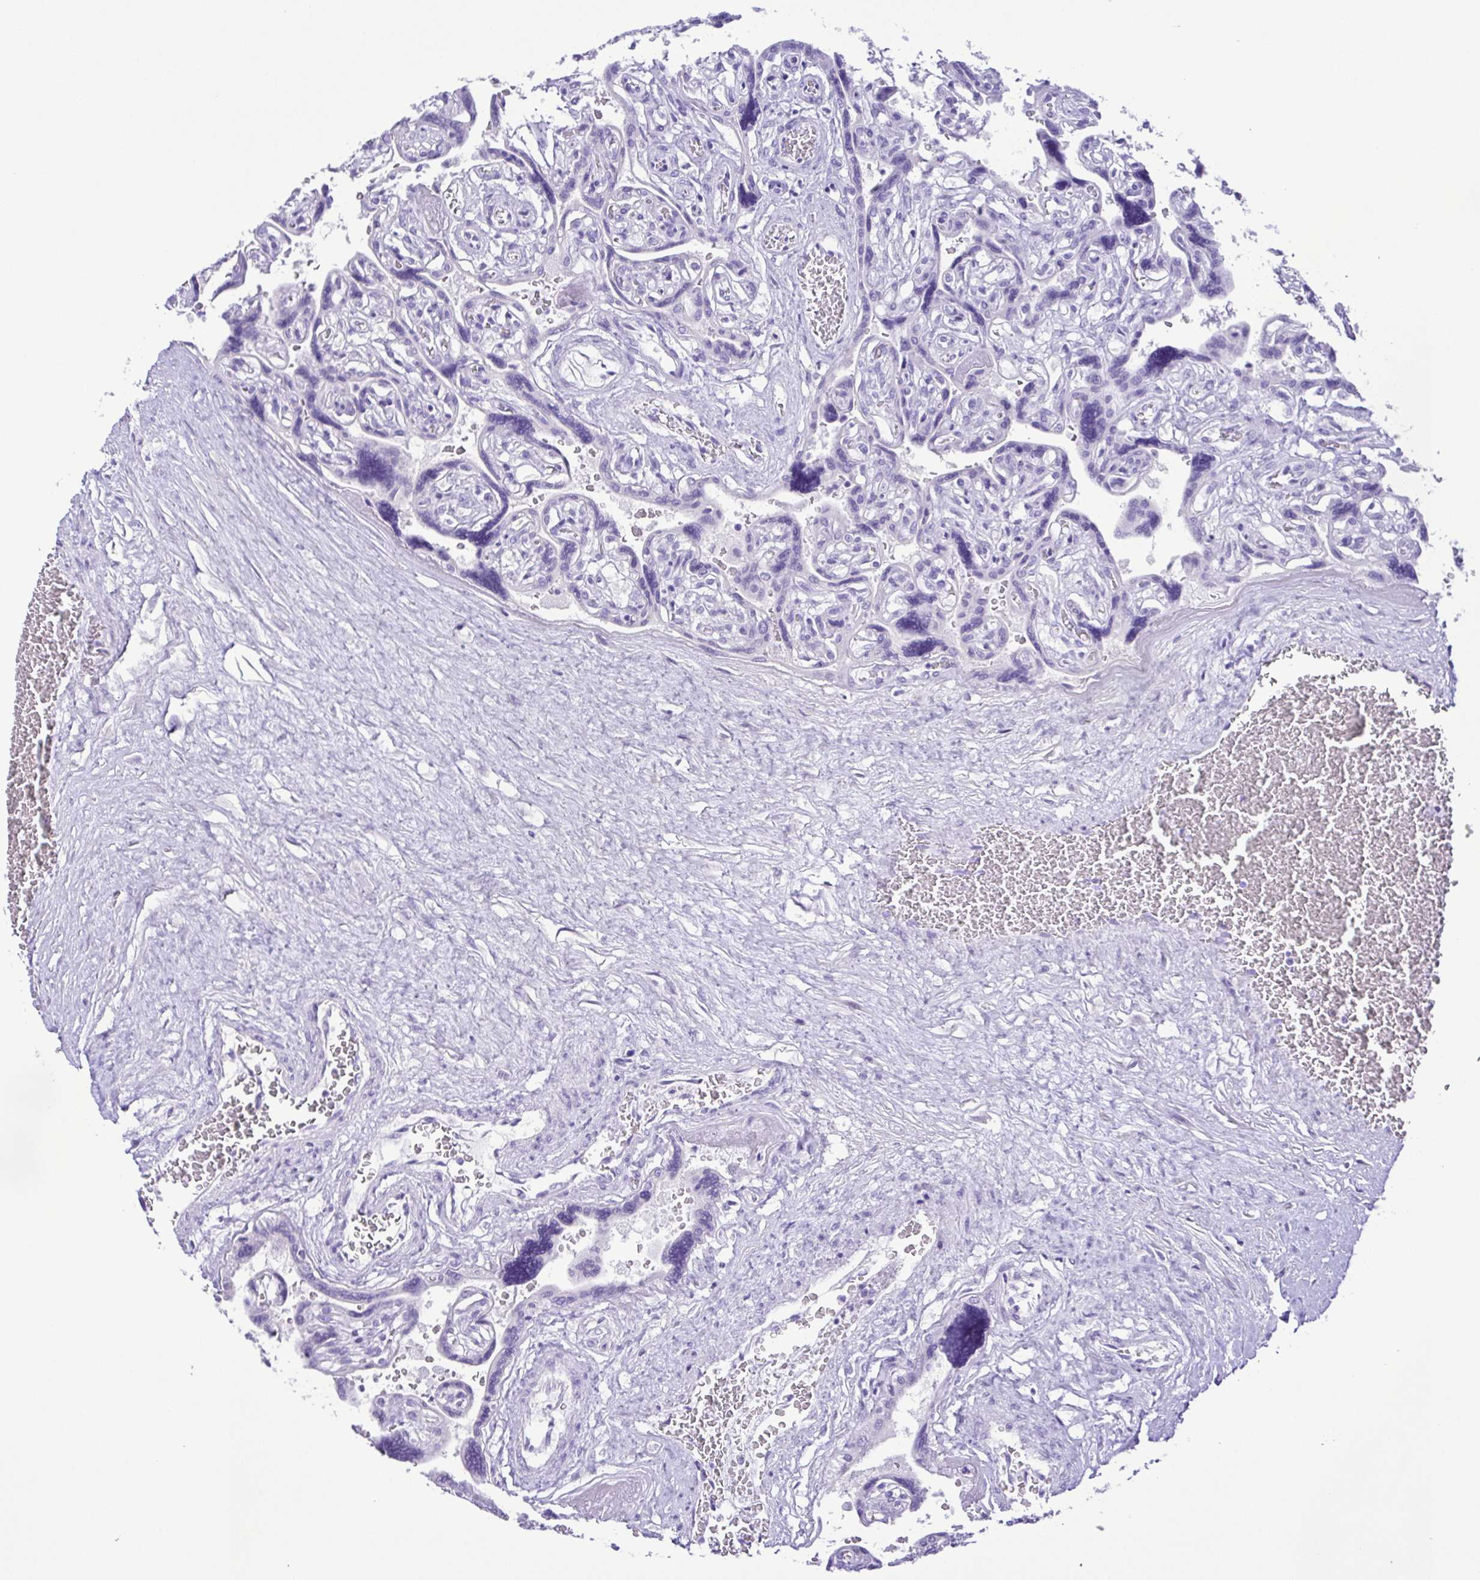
{"staining": {"intensity": "negative", "quantity": "none", "location": "none"}, "tissue": "placenta", "cell_type": "Decidual cells", "image_type": "normal", "snomed": [{"axis": "morphology", "description": "Normal tissue, NOS"}, {"axis": "topography", "description": "Placenta"}], "caption": "Image shows no significant protein positivity in decidual cells of unremarkable placenta.", "gene": "CASP14", "patient": {"sex": "female", "age": 32}}